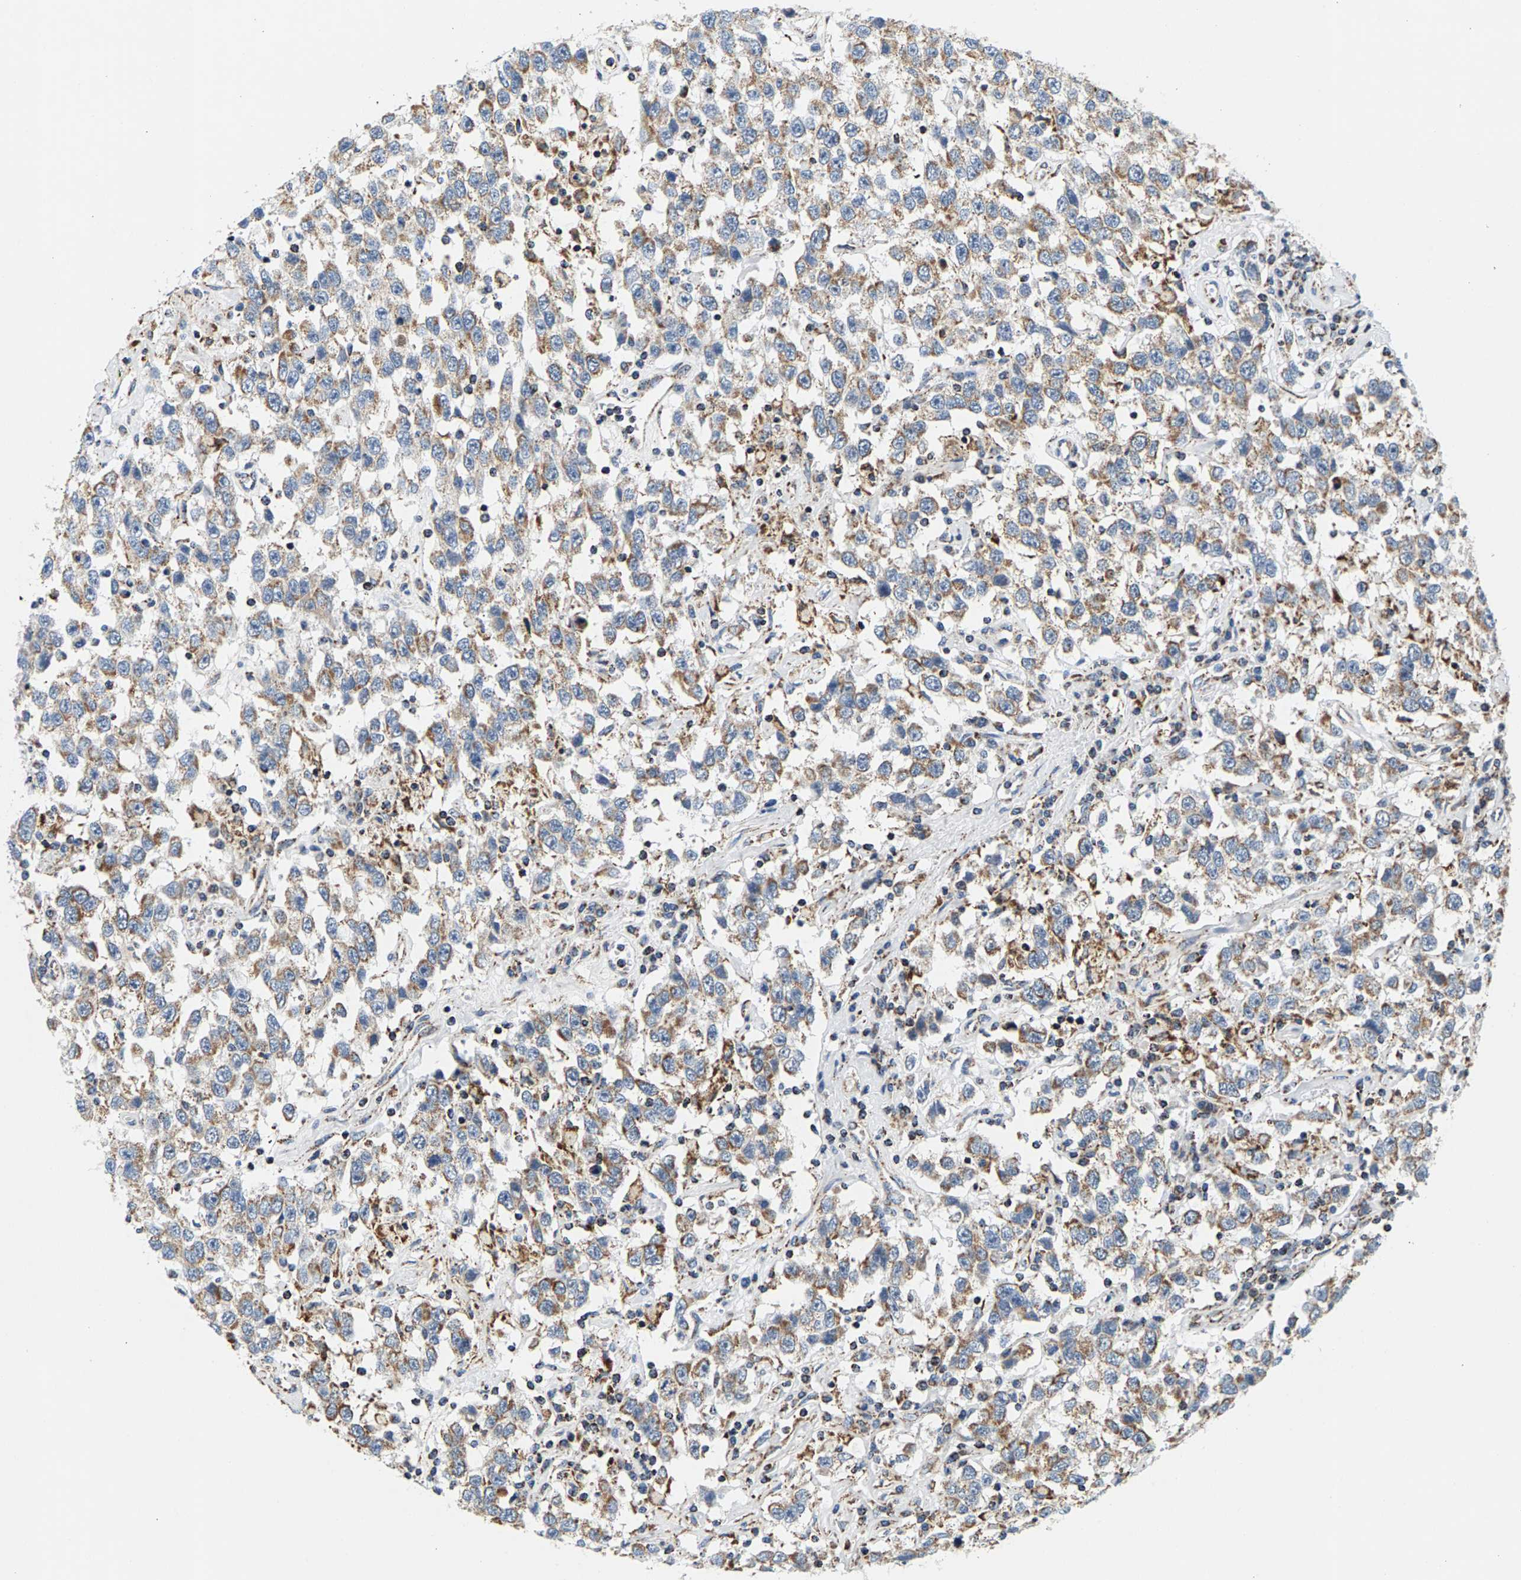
{"staining": {"intensity": "moderate", "quantity": ">75%", "location": "cytoplasmic/membranous"}, "tissue": "testis cancer", "cell_type": "Tumor cells", "image_type": "cancer", "snomed": [{"axis": "morphology", "description": "Seminoma, NOS"}, {"axis": "topography", "description": "Testis"}], "caption": "A high-resolution histopathology image shows immunohistochemistry staining of testis seminoma, which displays moderate cytoplasmic/membranous expression in about >75% of tumor cells. (DAB IHC with brightfield microscopy, high magnification).", "gene": "PDE1A", "patient": {"sex": "male", "age": 41}}